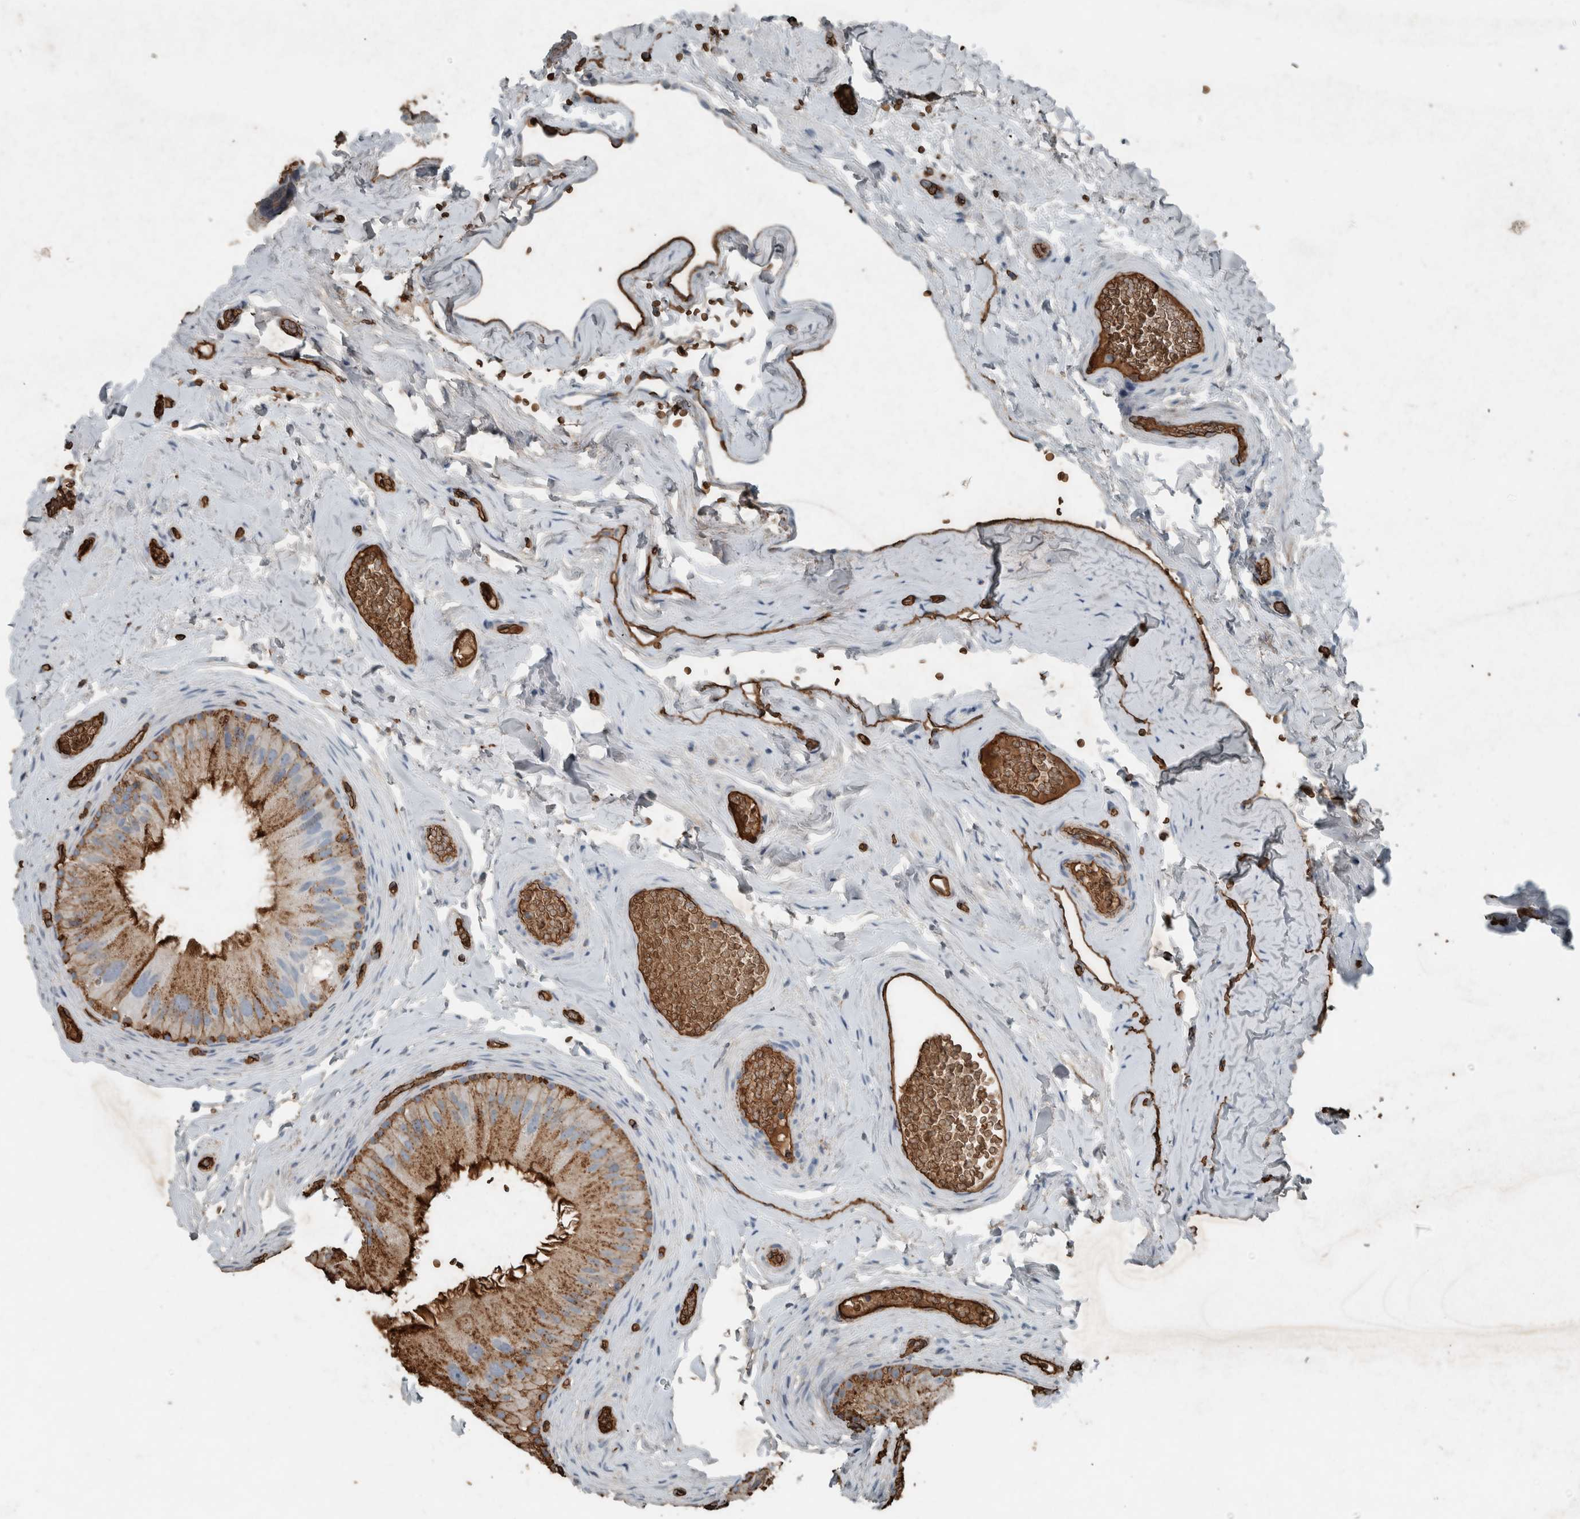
{"staining": {"intensity": "moderate", "quantity": "25%-75%", "location": "cytoplasmic/membranous"}, "tissue": "epididymis", "cell_type": "Glandular cells", "image_type": "normal", "snomed": [{"axis": "morphology", "description": "Normal tissue, NOS"}, {"axis": "topography", "description": "Vascular tissue"}, {"axis": "topography", "description": "Epididymis"}], "caption": "Immunohistochemistry staining of normal epididymis, which displays medium levels of moderate cytoplasmic/membranous expression in about 25%-75% of glandular cells indicating moderate cytoplasmic/membranous protein positivity. The staining was performed using DAB (brown) for protein detection and nuclei were counterstained in hematoxylin (blue).", "gene": "LBP", "patient": {"sex": "male", "age": 49}}